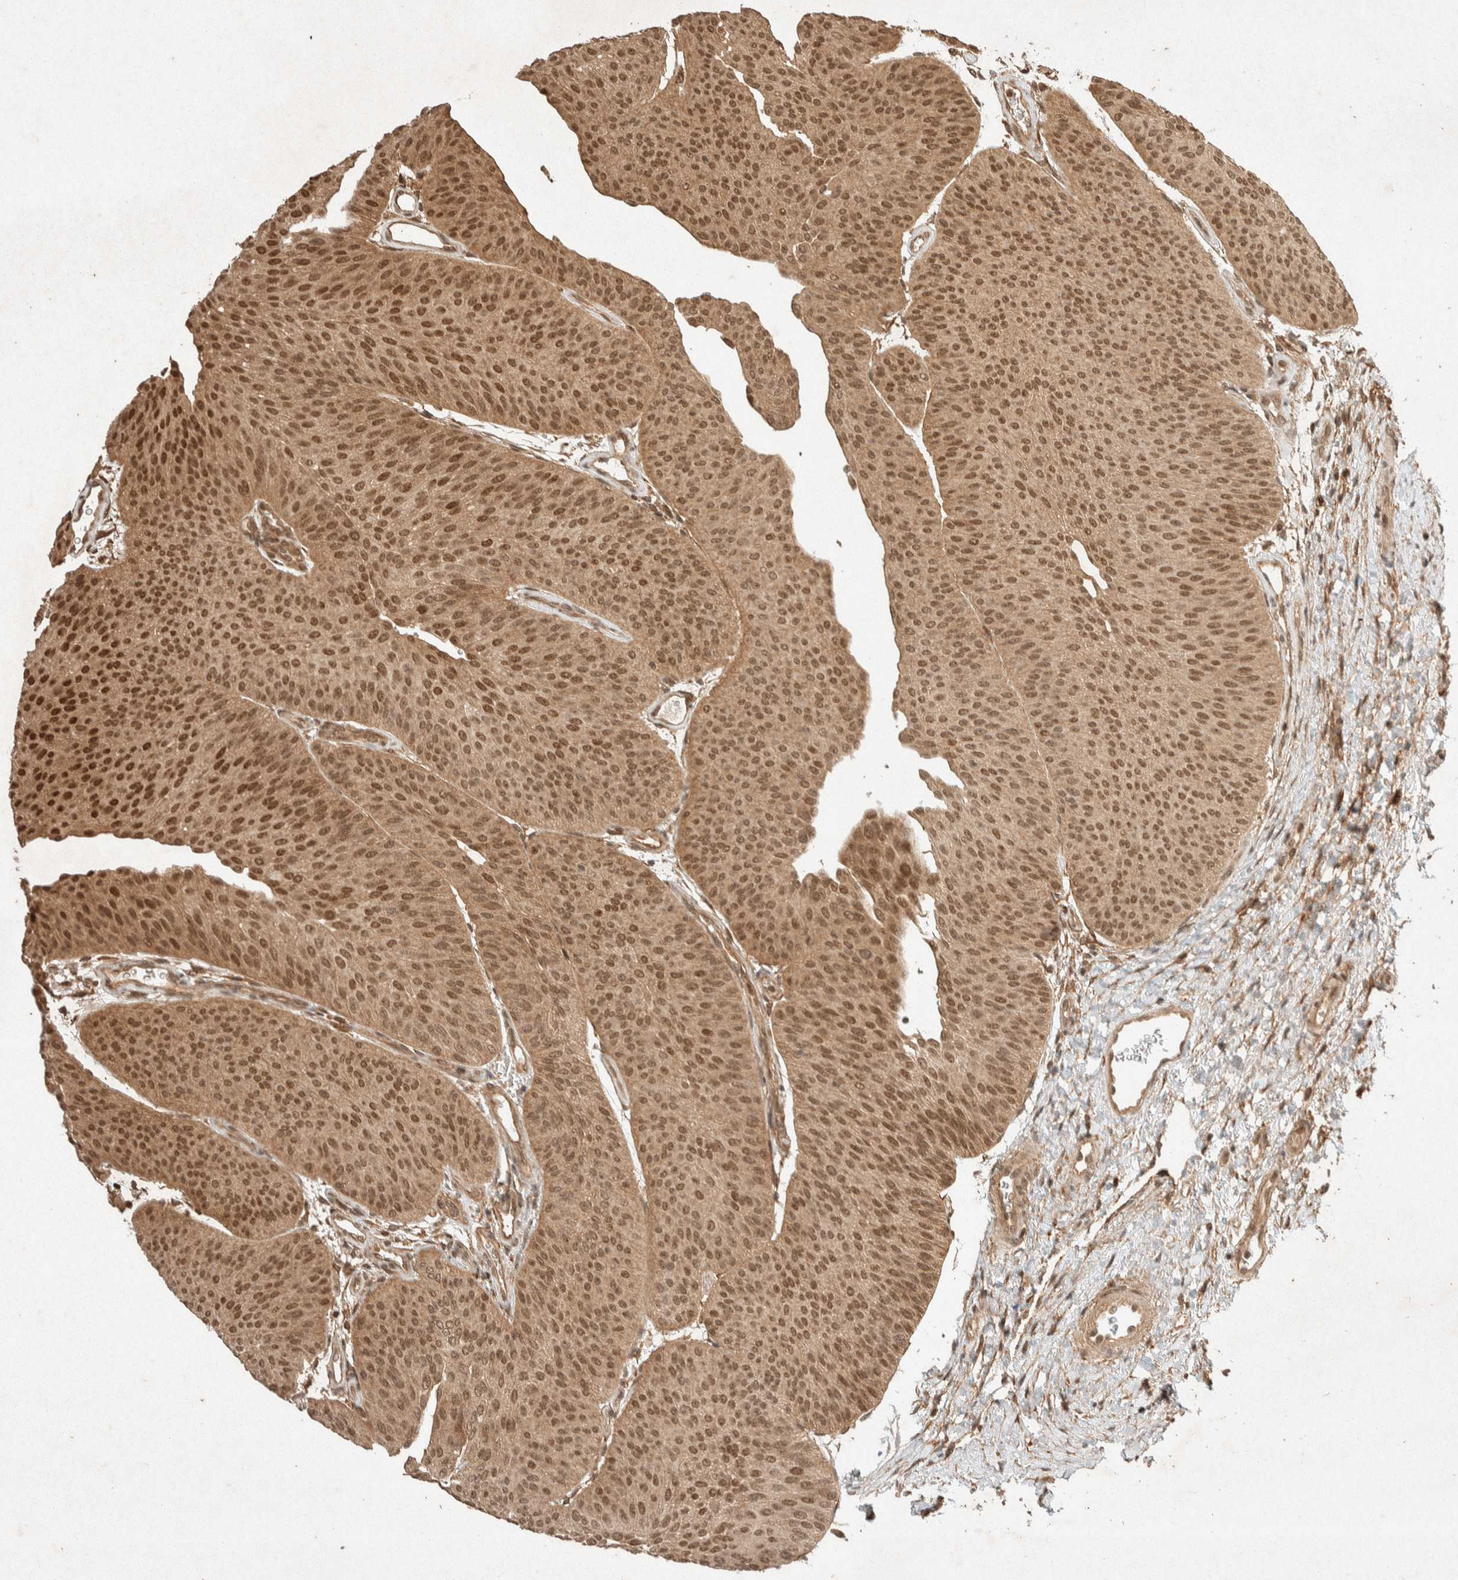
{"staining": {"intensity": "moderate", "quantity": ">75%", "location": "nuclear"}, "tissue": "urothelial cancer", "cell_type": "Tumor cells", "image_type": "cancer", "snomed": [{"axis": "morphology", "description": "Urothelial carcinoma, Low grade"}, {"axis": "topography", "description": "Urinary bladder"}], "caption": "Moderate nuclear positivity for a protein is identified in approximately >75% of tumor cells of low-grade urothelial carcinoma using immunohistochemistry (IHC).", "gene": "THRA", "patient": {"sex": "female", "age": 60}}